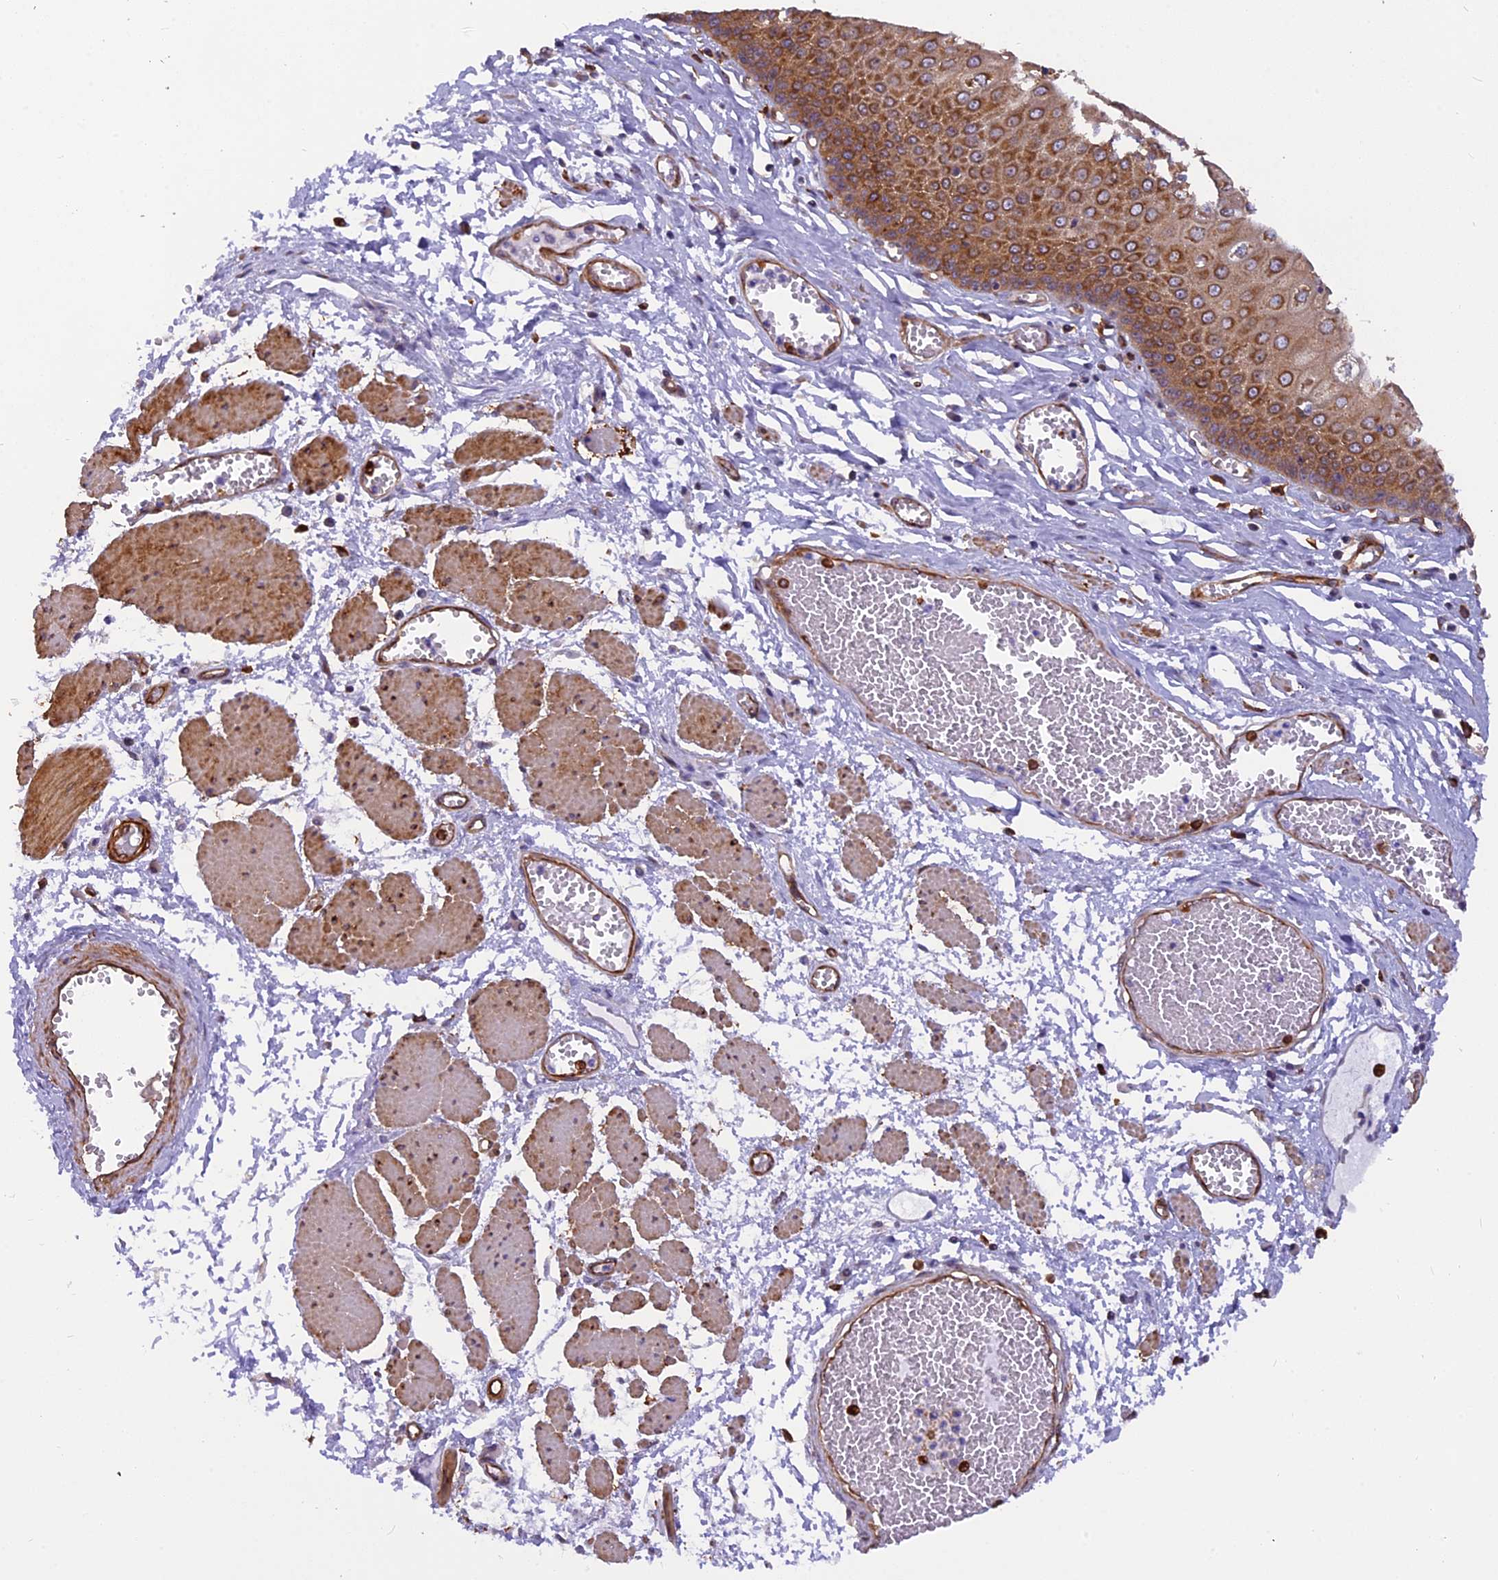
{"staining": {"intensity": "moderate", "quantity": ">75%", "location": "cytoplasmic/membranous"}, "tissue": "esophagus", "cell_type": "Squamous epithelial cells", "image_type": "normal", "snomed": [{"axis": "morphology", "description": "Normal tissue, NOS"}, {"axis": "topography", "description": "Esophagus"}], "caption": "Unremarkable esophagus was stained to show a protein in brown. There is medium levels of moderate cytoplasmic/membranous staining in approximately >75% of squamous epithelial cells. Nuclei are stained in blue.", "gene": "EHBP1L1", "patient": {"sex": "male", "age": 60}}